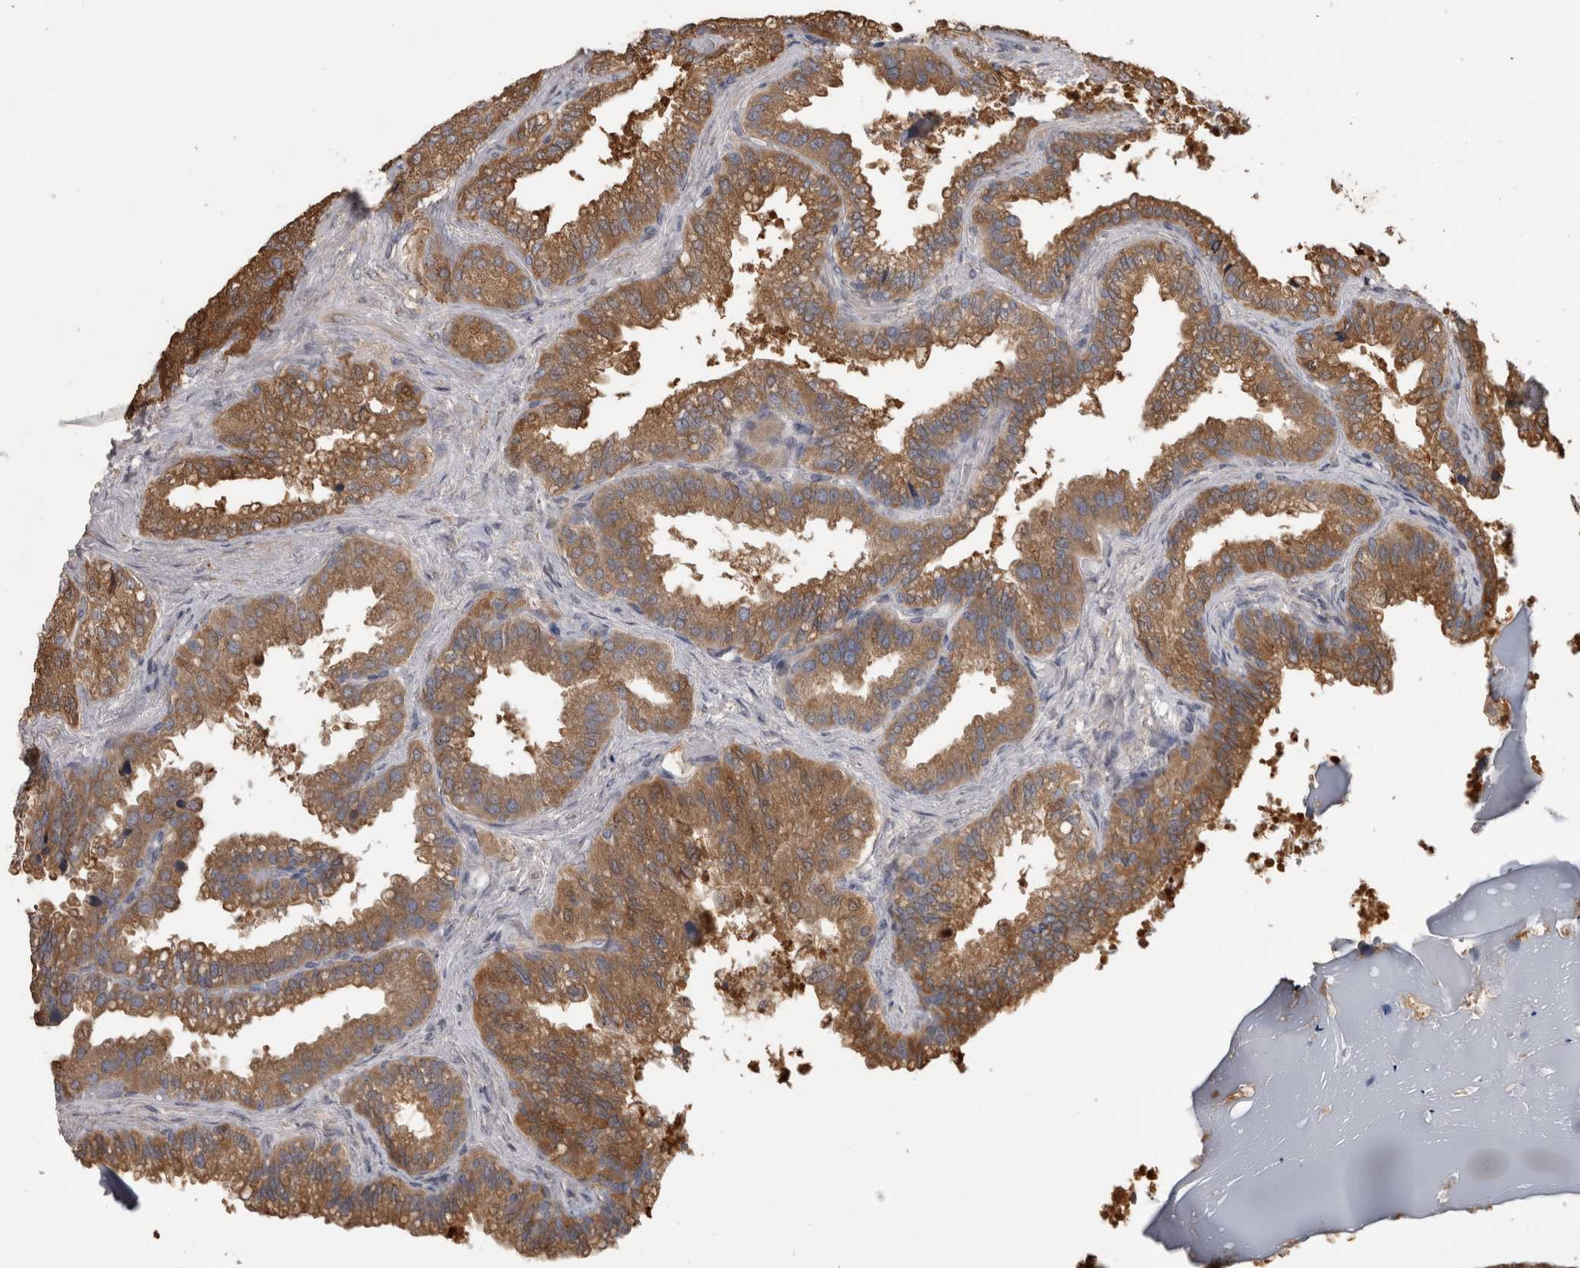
{"staining": {"intensity": "moderate", "quantity": ">75%", "location": "cytoplasmic/membranous"}, "tissue": "seminal vesicle", "cell_type": "Glandular cells", "image_type": "normal", "snomed": [{"axis": "morphology", "description": "Normal tissue, NOS"}, {"axis": "topography", "description": "Seminal veicle"}], "caption": "Immunohistochemistry (IHC) image of normal seminal vesicle: seminal vesicle stained using immunohistochemistry demonstrates medium levels of moderate protein expression localized specifically in the cytoplasmic/membranous of glandular cells, appearing as a cytoplasmic/membranous brown color.", "gene": "TBCE", "patient": {"sex": "male", "age": 46}}